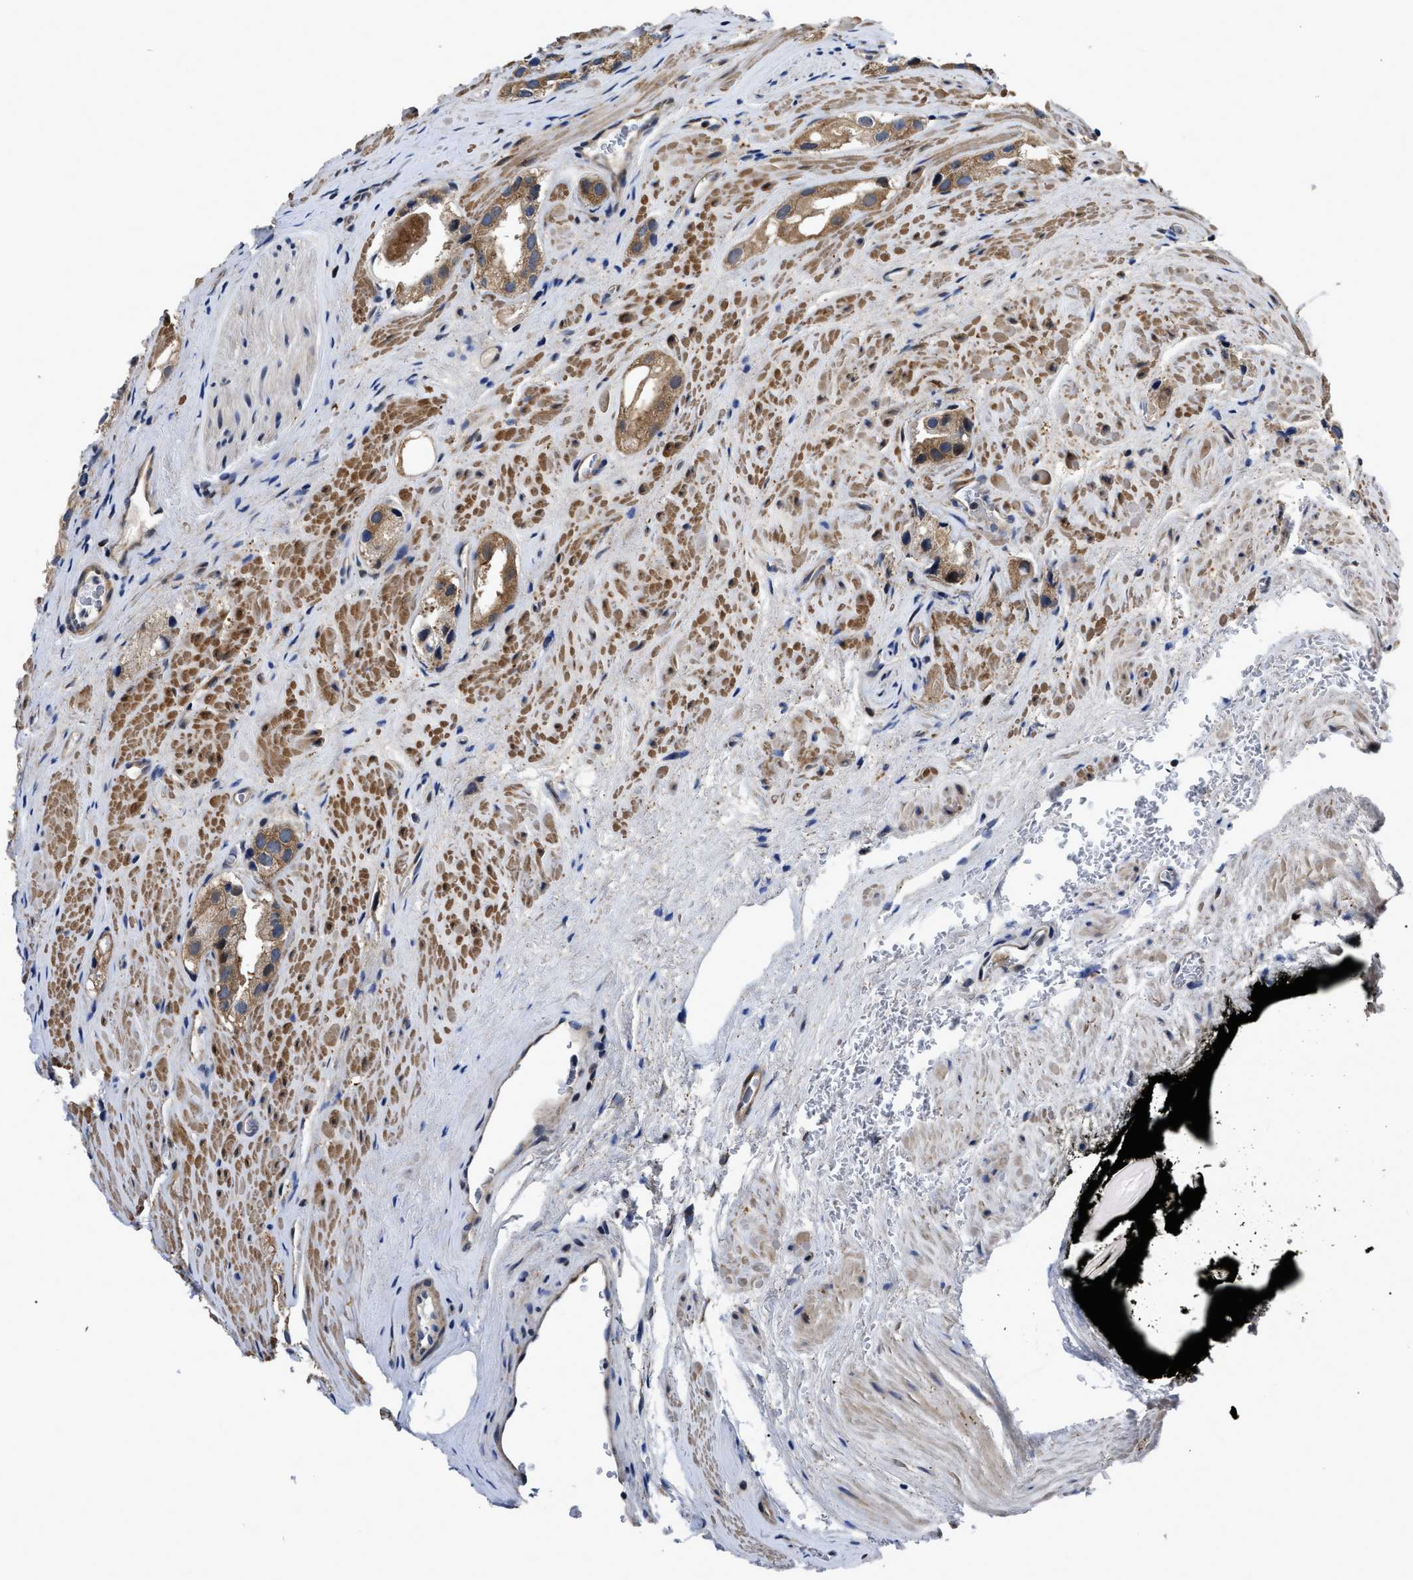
{"staining": {"intensity": "moderate", "quantity": ">75%", "location": "cytoplasmic/membranous"}, "tissue": "prostate cancer", "cell_type": "Tumor cells", "image_type": "cancer", "snomed": [{"axis": "morphology", "description": "Adenocarcinoma, High grade"}, {"axis": "topography", "description": "Prostate"}], "caption": "High-magnification brightfield microscopy of prostate adenocarcinoma (high-grade) stained with DAB (brown) and counterstained with hematoxylin (blue). tumor cells exhibit moderate cytoplasmic/membranous positivity is present in about>75% of cells.", "gene": "PPWD1", "patient": {"sex": "male", "age": 63}}